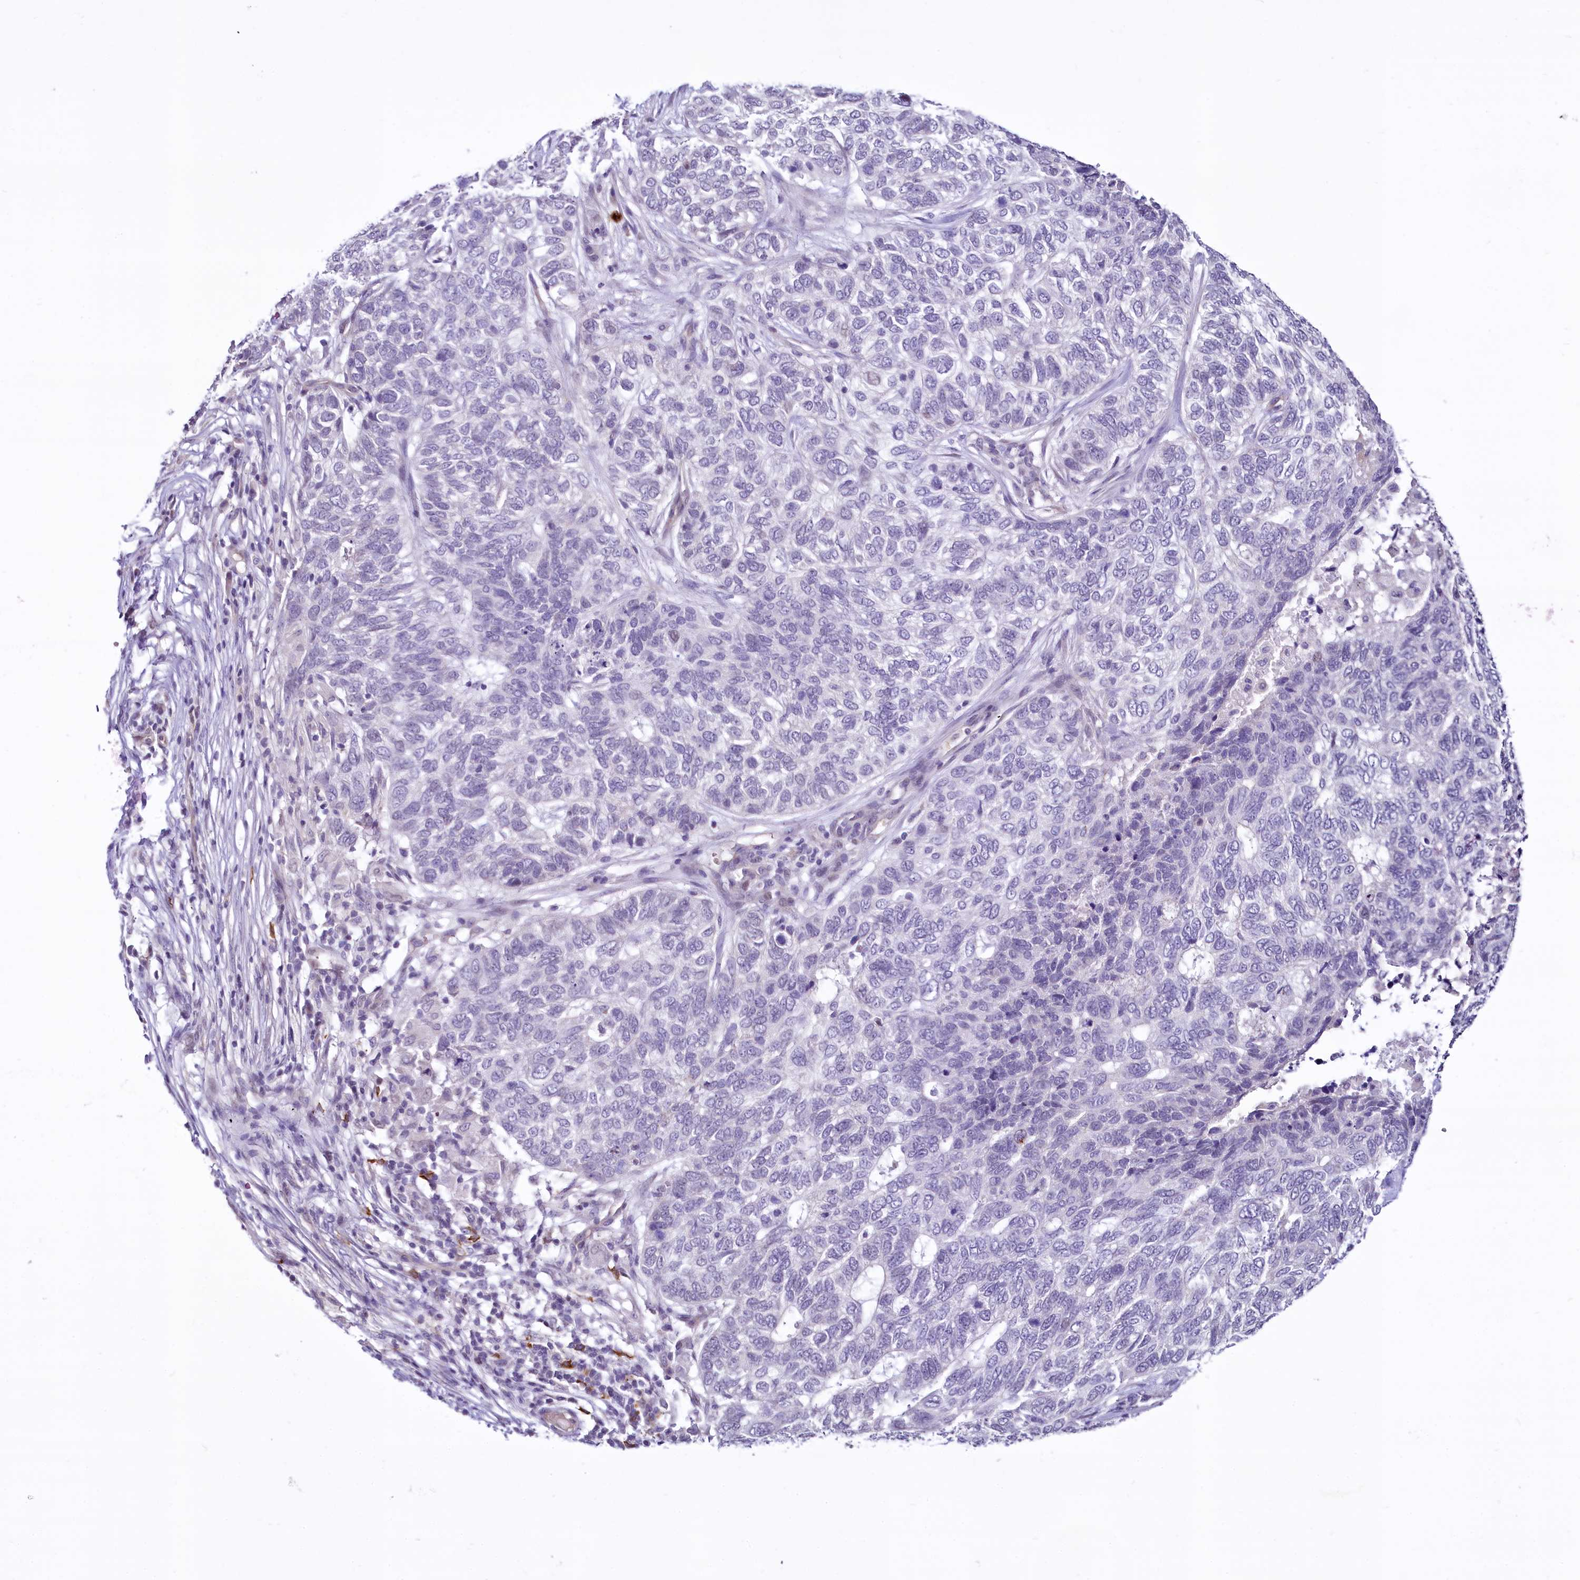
{"staining": {"intensity": "negative", "quantity": "none", "location": "none"}, "tissue": "skin cancer", "cell_type": "Tumor cells", "image_type": "cancer", "snomed": [{"axis": "morphology", "description": "Basal cell carcinoma"}, {"axis": "topography", "description": "Skin"}], "caption": "An image of human skin cancer (basal cell carcinoma) is negative for staining in tumor cells.", "gene": "BANK1", "patient": {"sex": "female", "age": 65}}